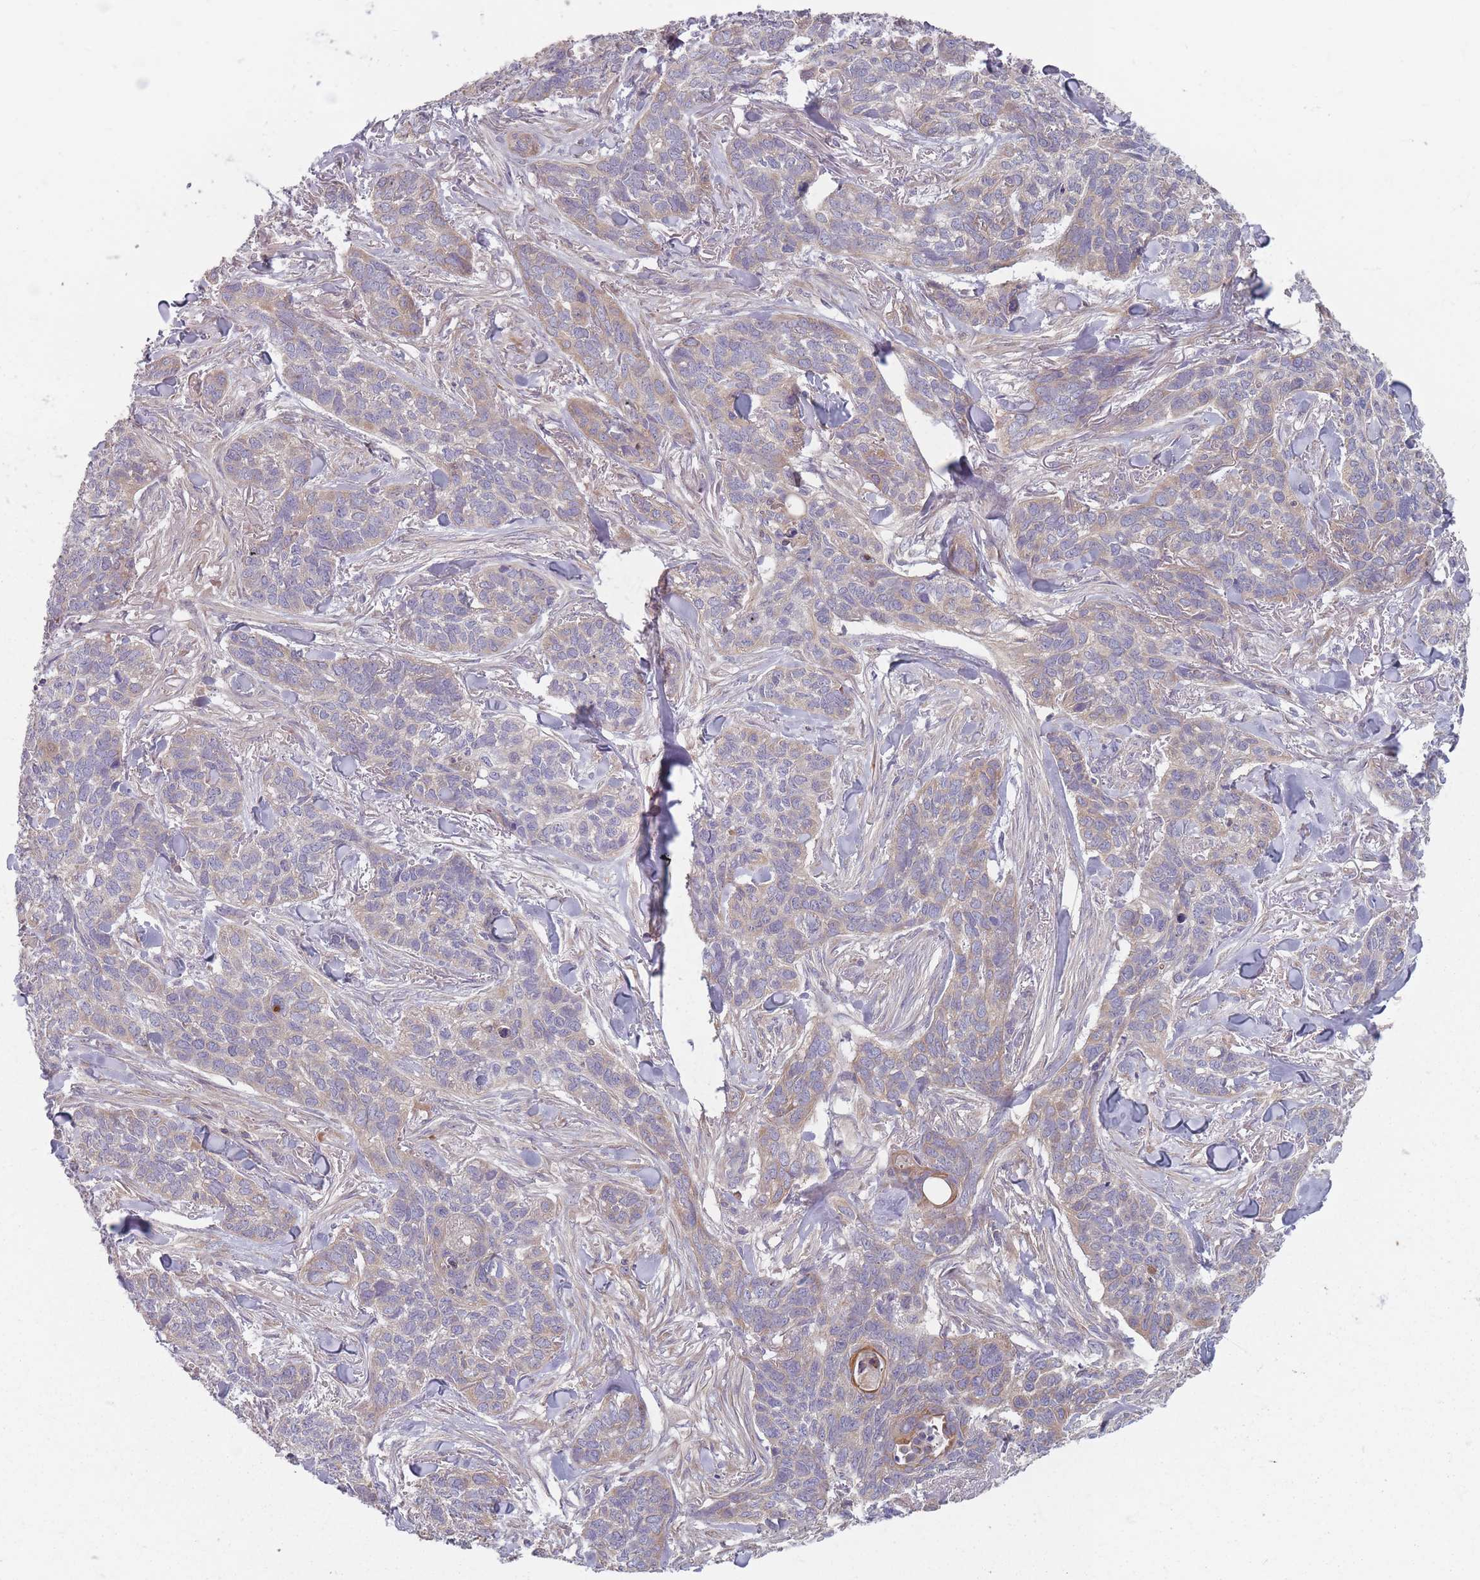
{"staining": {"intensity": "weak", "quantity": "25%-75%", "location": "cytoplasmic/membranous"}, "tissue": "skin cancer", "cell_type": "Tumor cells", "image_type": "cancer", "snomed": [{"axis": "morphology", "description": "Basal cell carcinoma"}, {"axis": "topography", "description": "Skin"}], "caption": "High-magnification brightfield microscopy of skin basal cell carcinoma stained with DAB (brown) and counterstained with hematoxylin (blue). tumor cells exhibit weak cytoplasmic/membranous staining is seen in approximately25%-75% of cells. (DAB (3,3'-diaminobenzidine) IHC with brightfield microscopy, high magnification).", "gene": "HSBP1L1", "patient": {"sex": "male", "age": 86}}